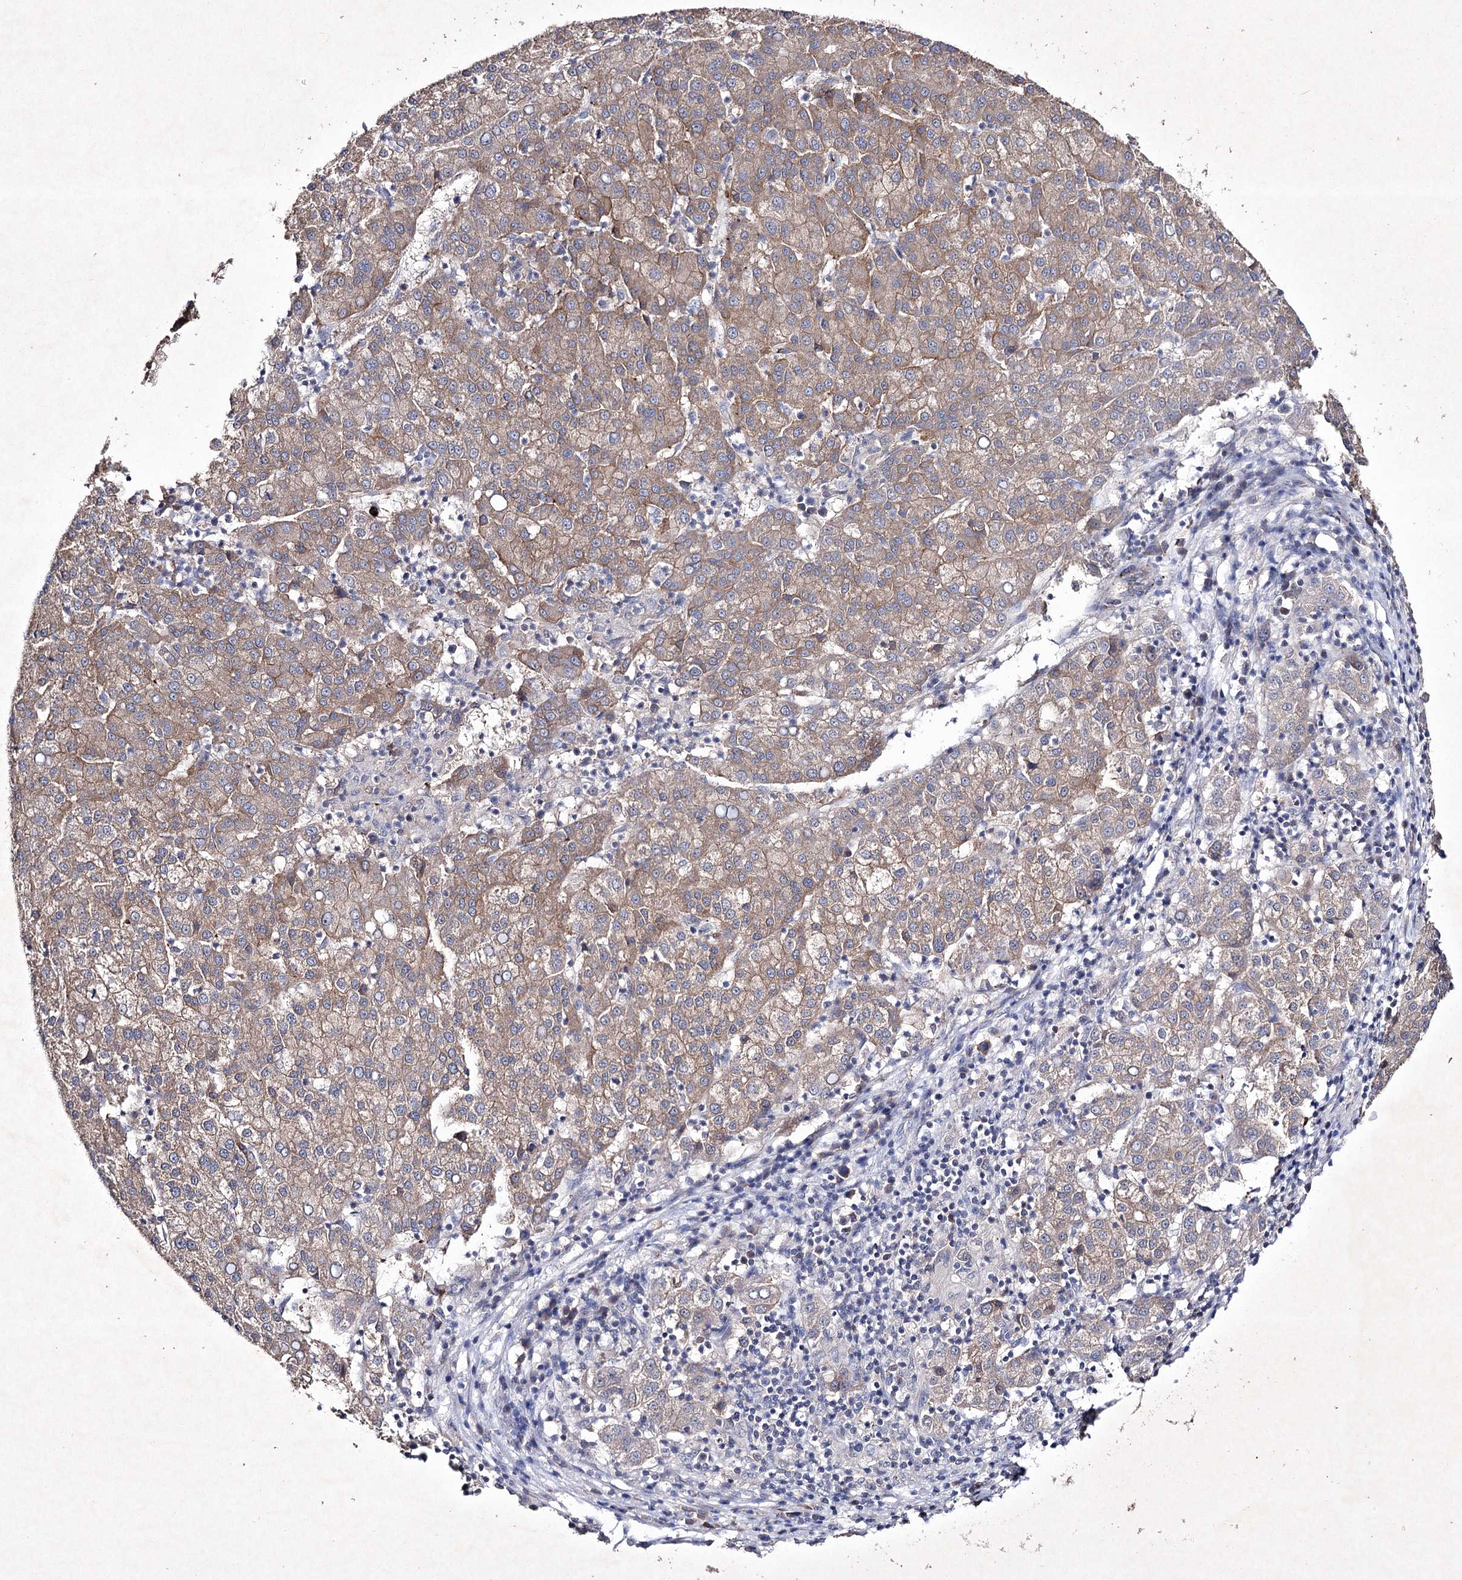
{"staining": {"intensity": "weak", "quantity": ">75%", "location": "cytoplasmic/membranous"}, "tissue": "liver cancer", "cell_type": "Tumor cells", "image_type": "cancer", "snomed": [{"axis": "morphology", "description": "Carcinoma, Hepatocellular, NOS"}, {"axis": "topography", "description": "Liver"}], "caption": "Weak cytoplasmic/membranous protein expression is seen in approximately >75% of tumor cells in hepatocellular carcinoma (liver).", "gene": "SEMA4G", "patient": {"sex": "female", "age": 58}}